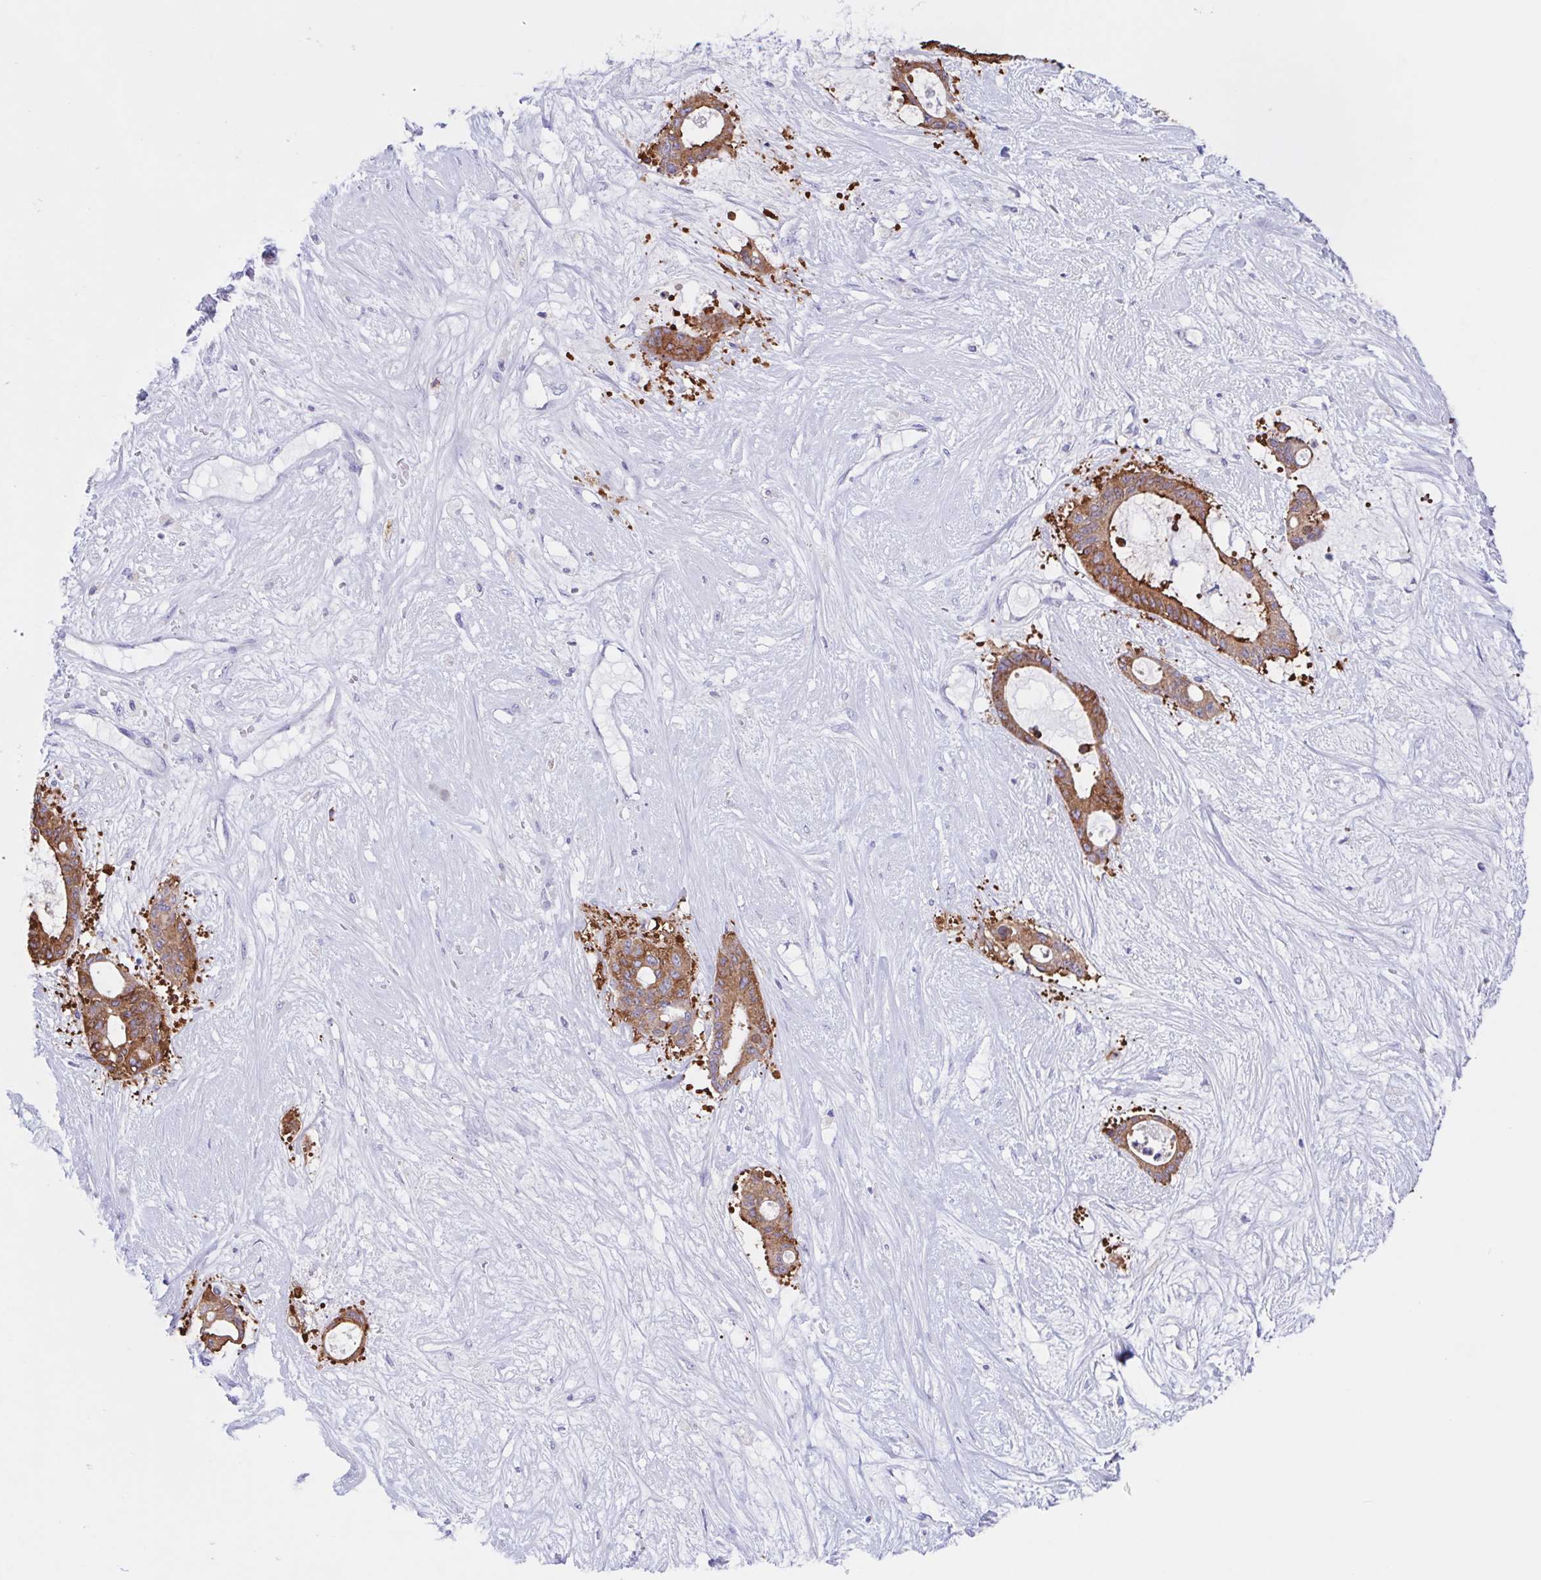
{"staining": {"intensity": "moderate", "quantity": ">75%", "location": "cytoplasmic/membranous"}, "tissue": "liver cancer", "cell_type": "Tumor cells", "image_type": "cancer", "snomed": [{"axis": "morphology", "description": "Normal tissue, NOS"}, {"axis": "morphology", "description": "Cholangiocarcinoma"}, {"axis": "topography", "description": "Liver"}, {"axis": "topography", "description": "Peripheral nerve tissue"}], "caption": "A brown stain labels moderate cytoplasmic/membranous staining of a protein in human cholangiocarcinoma (liver) tumor cells.", "gene": "TPD52", "patient": {"sex": "female", "age": 73}}